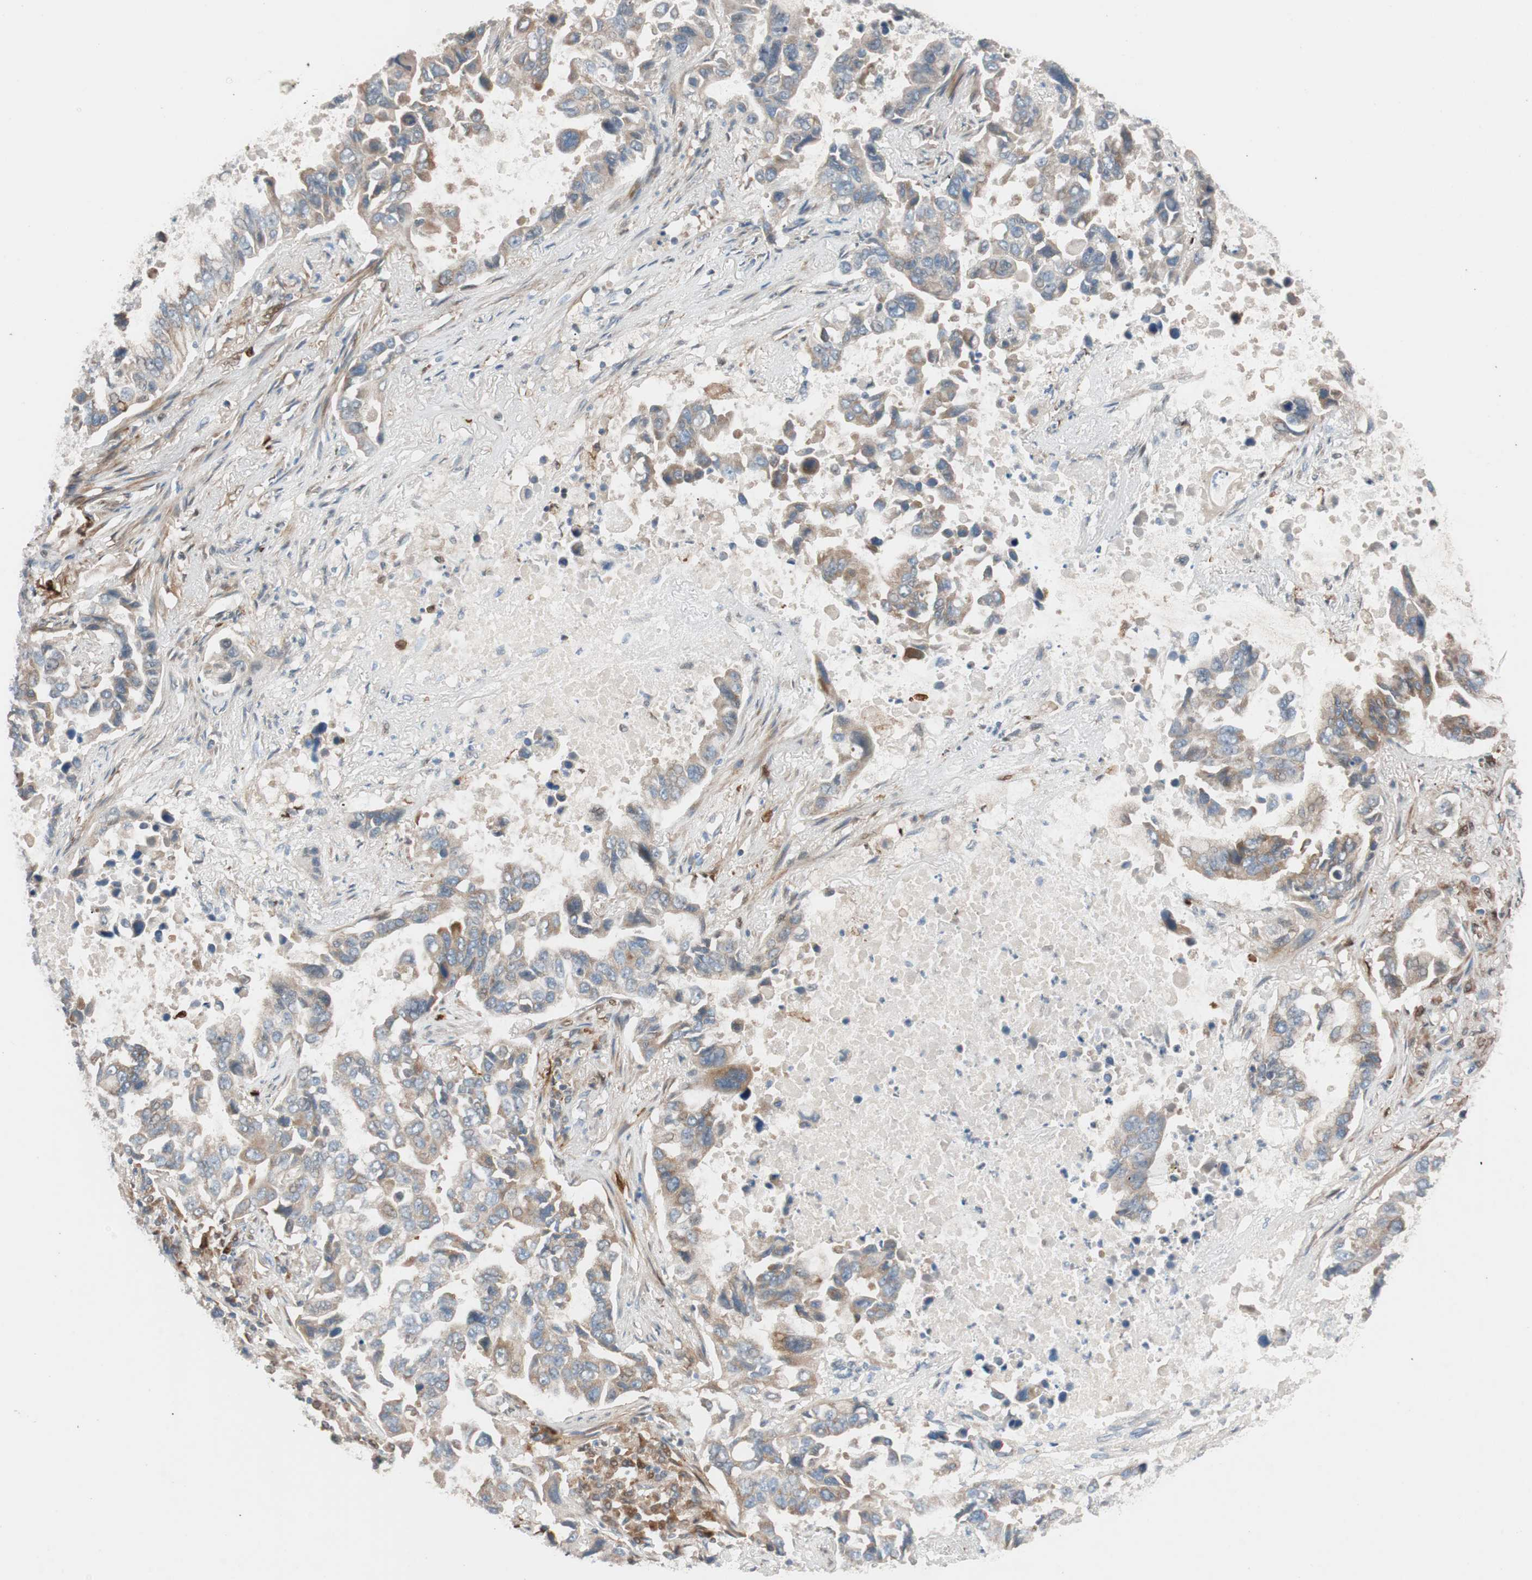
{"staining": {"intensity": "moderate", "quantity": ">75%", "location": "cytoplasmic/membranous"}, "tissue": "lung cancer", "cell_type": "Tumor cells", "image_type": "cancer", "snomed": [{"axis": "morphology", "description": "Adenocarcinoma, NOS"}, {"axis": "topography", "description": "Lung"}], "caption": "Immunohistochemistry (IHC) (DAB (3,3'-diaminobenzidine)) staining of human lung adenocarcinoma exhibits moderate cytoplasmic/membranous protein expression in approximately >75% of tumor cells.", "gene": "FAAH", "patient": {"sex": "male", "age": 64}}